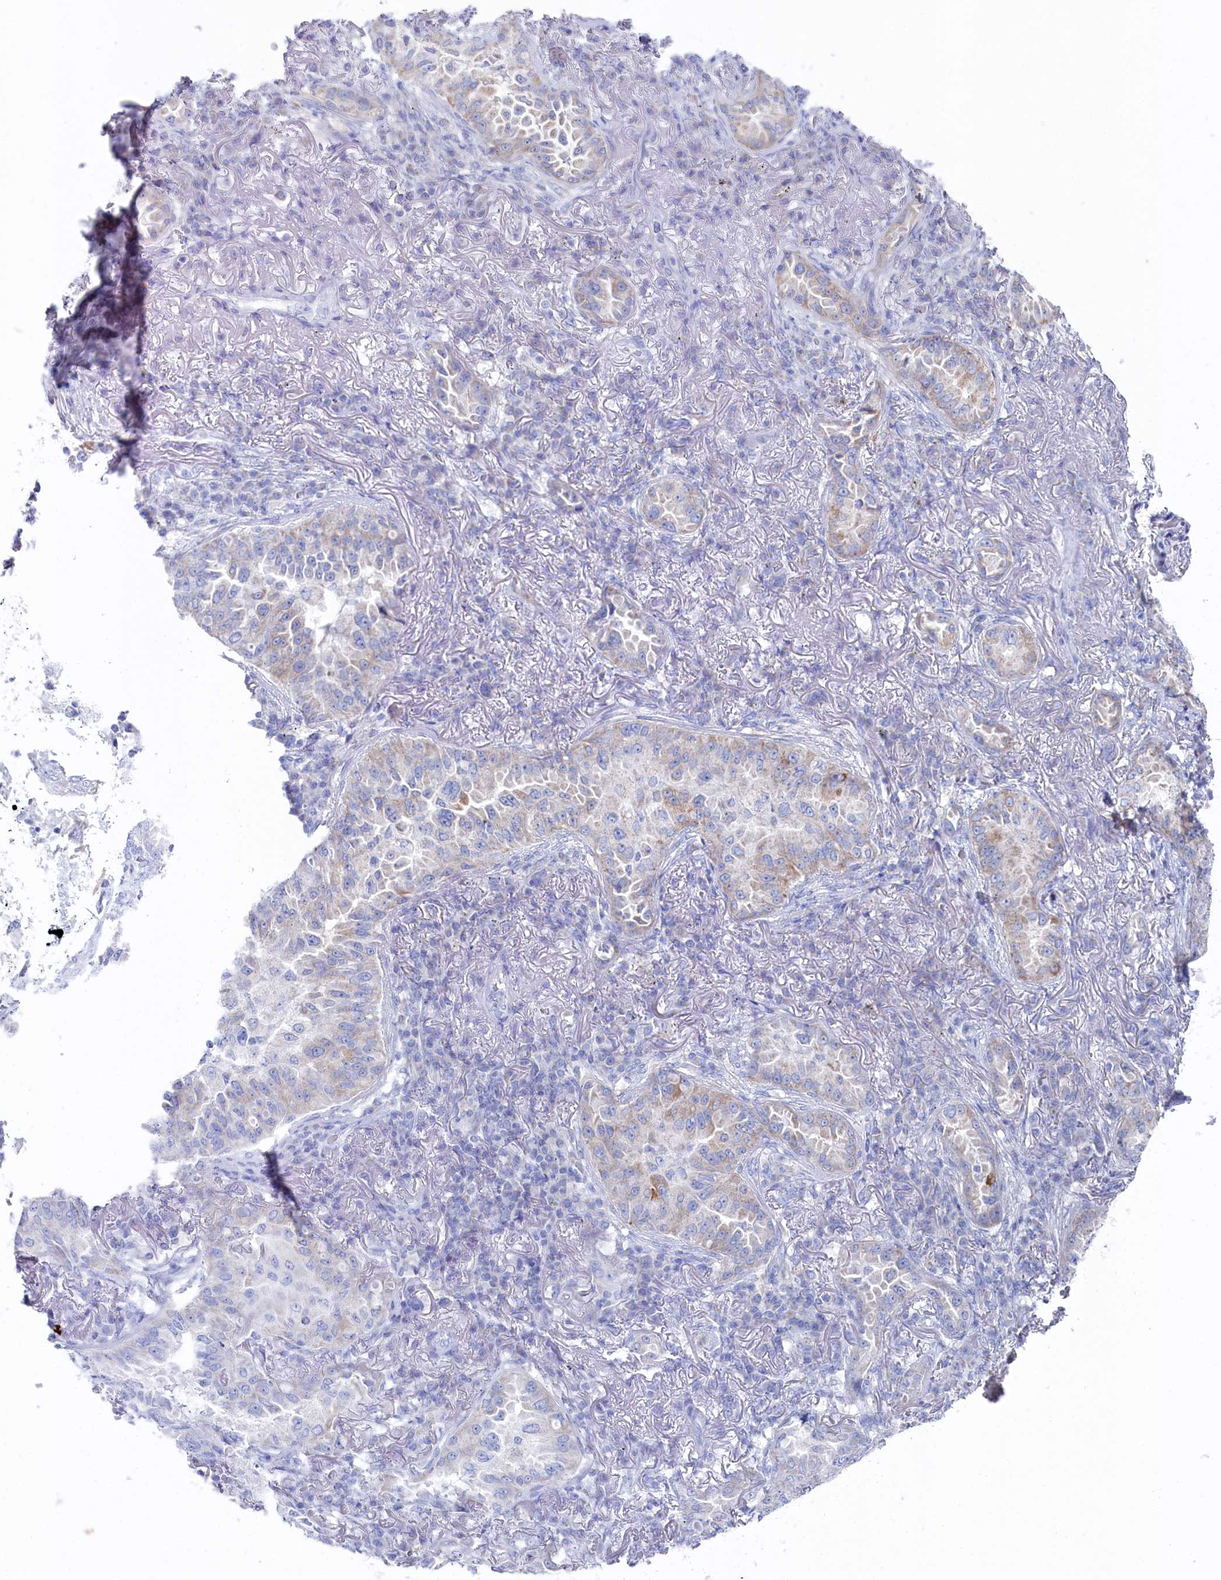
{"staining": {"intensity": "moderate", "quantity": "25%-75%", "location": "cytoplasmic/membranous"}, "tissue": "lung cancer", "cell_type": "Tumor cells", "image_type": "cancer", "snomed": [{"axis": "morphology", "description": "Adenocarcinoma, NOS"}, {"axis": "topography", "description": "Lung"}], "caption": "An immunohistochemistry (IHC) histopathology image of tumor tissue is shown. Protein staining in brown shows moderate cytoplasmic/membranous positivity in adenocarcinoma (lung) within tumor cells.", "gene": "GLS2", "patient": {"sex": "female", "age": 69}}